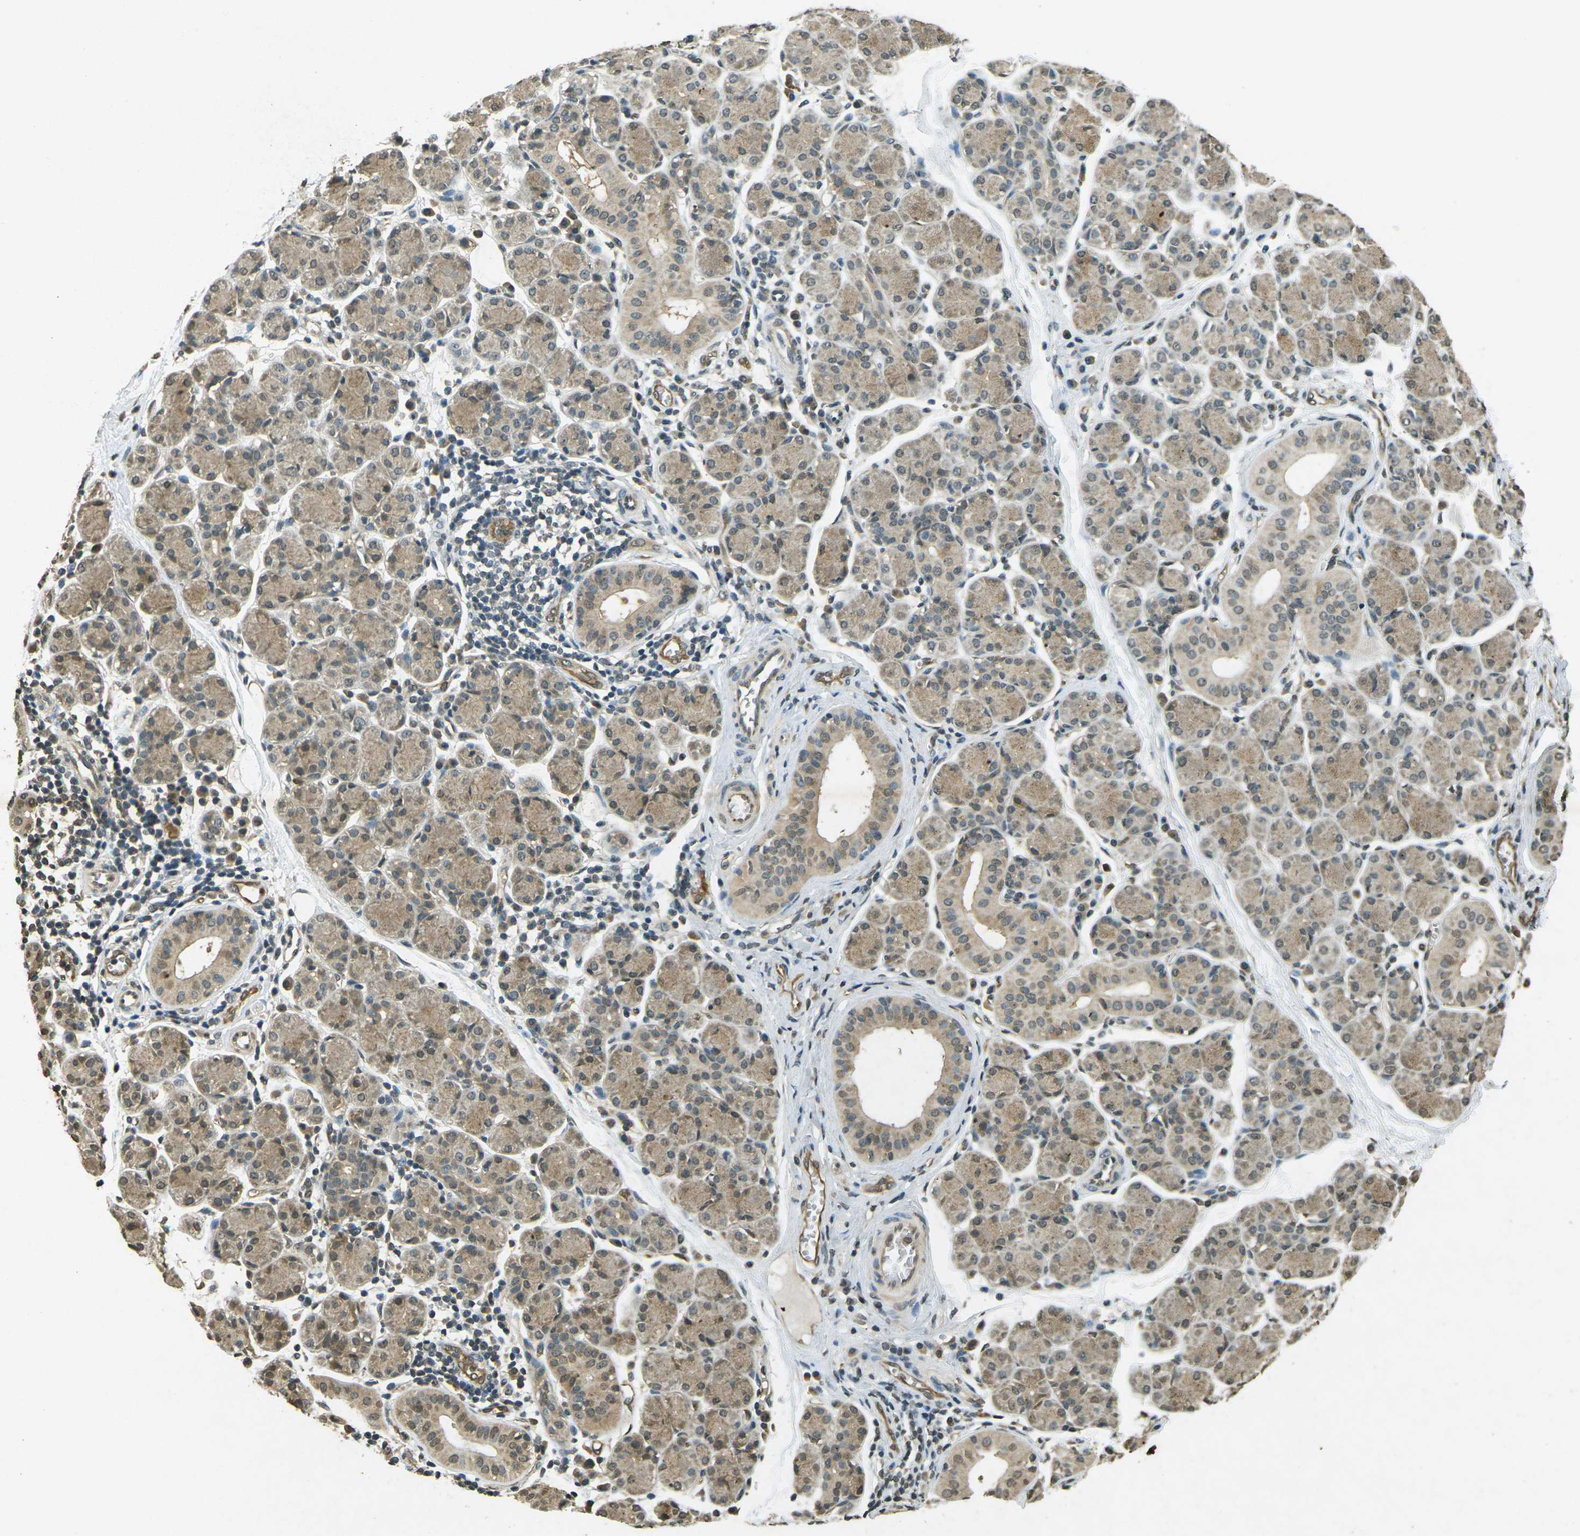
{"staining": {"intensity": "moderate", "quantity": ">75%", "location": "cytoplasmic/membranous"}, "tissue": "salivary gland", "cell_type": "Glandular cells", "image_type": "normal", "snomed": [{"axis": "morphology", "description": "Normal tissue, NOS"}, {"axis": "morphology", "description": "Inflammation, NOS"}, {"axis": "topography", "description": "Lymph node"}, {"axis": "topography", "description": "Salivary gland"}], "caption": "Salivary gland stained for a protein (brown) exhibits moderate cytoplasmic/membranous positive staining in approximately >75% of glandular cells.", "gene": "PDE2A", "patient": {"sex": "male", "age": 3}}